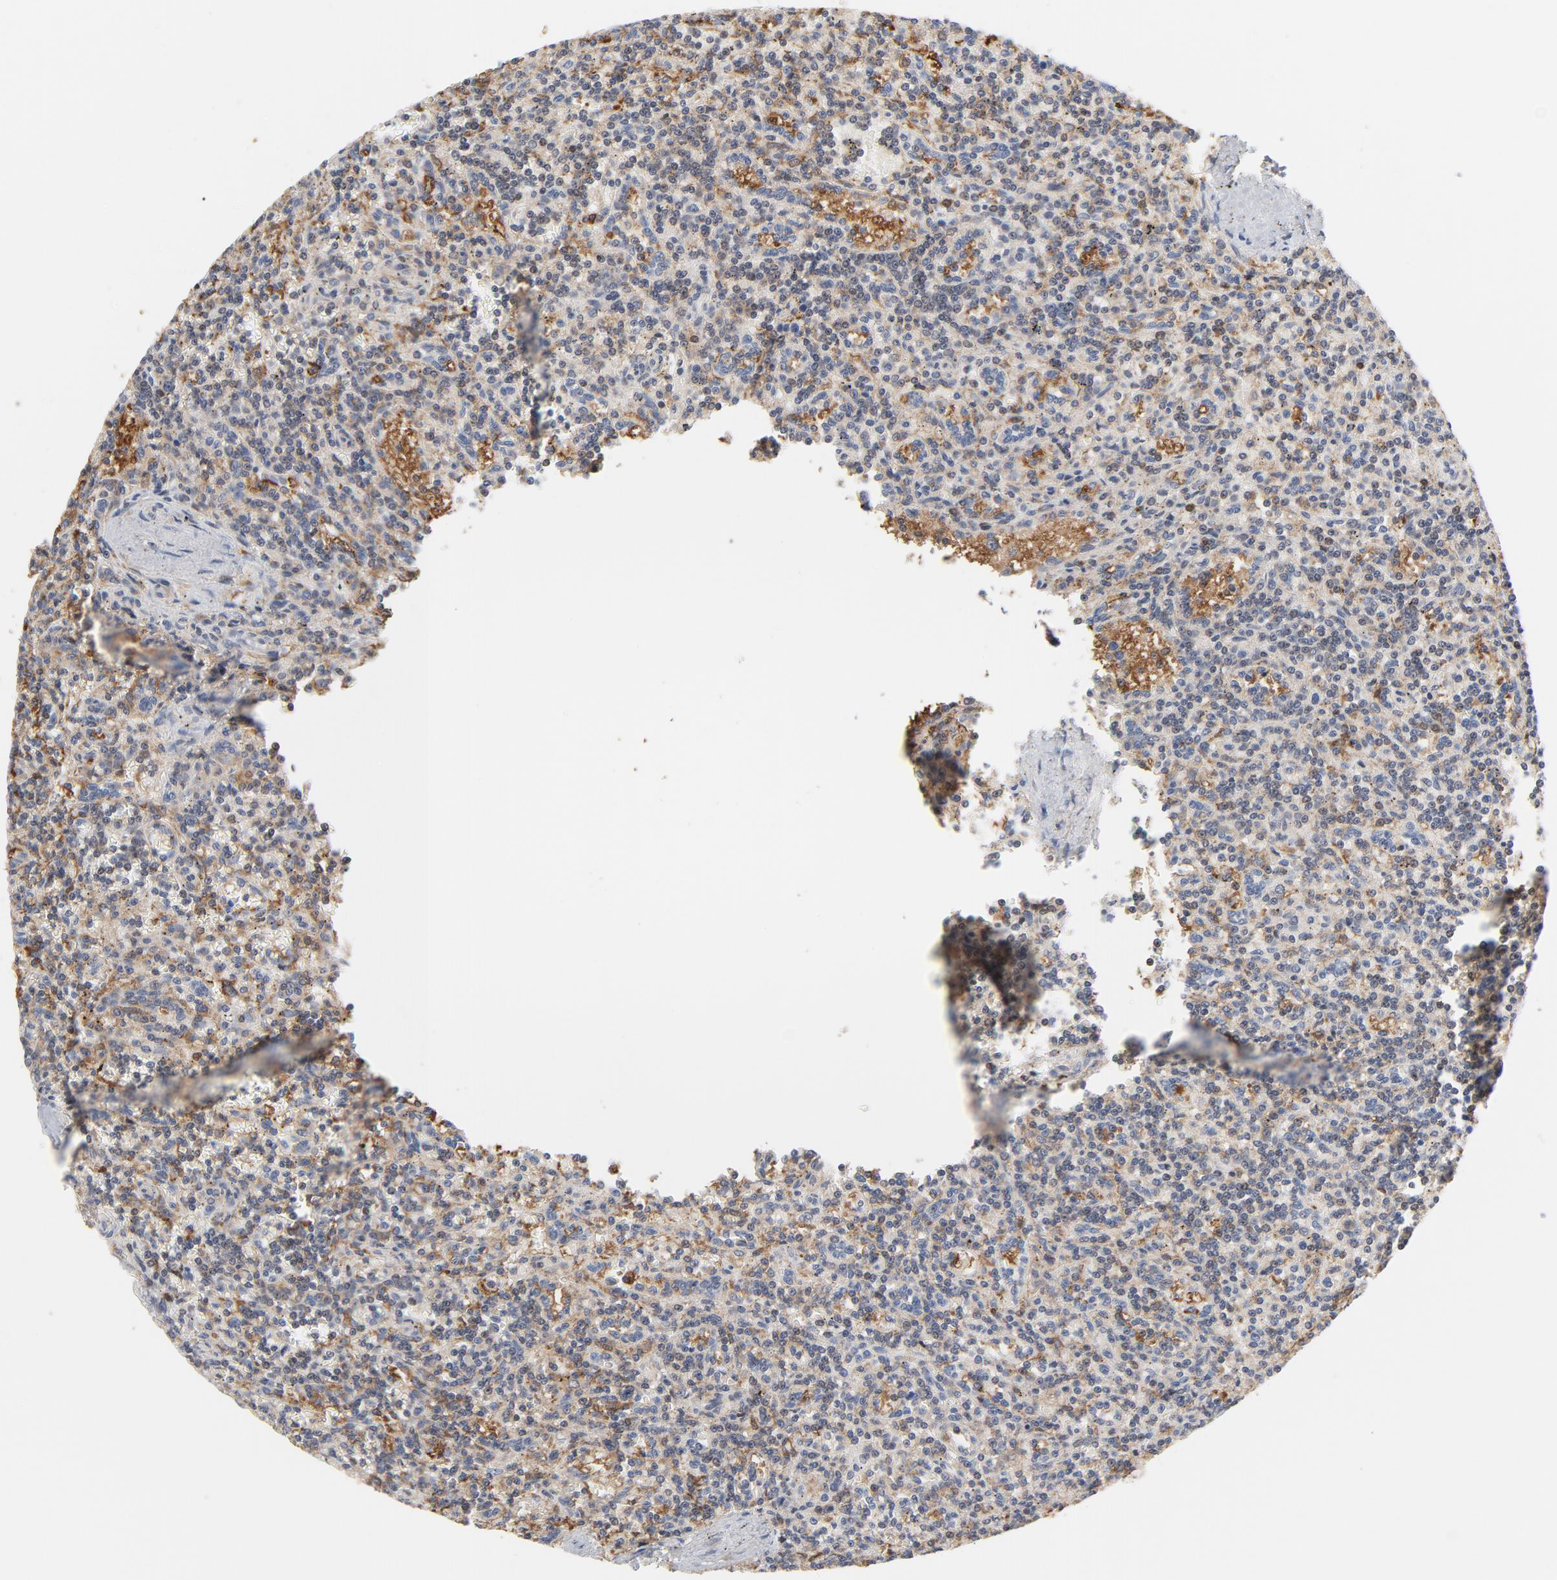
{"staining": {"intensity": "weak", "quantity": "<25%", "location": "cytoplasmic/membranous"}, "tissue": "lymphoma", "cell_type": "Tumor cells", "image_type": "cancer", "snomed": [{"axis": "morphology", "description": "Malignant lymphoma, non-Hodgkin's type, Low grade"}, {"axis": "topography", "description": "Spleen"}], "caption": "Image shows no protein staining in tumor cells of lymphoma tissue.", "gene": "RAPGEF4", "patient": {"sex": "male", "age": 73}}